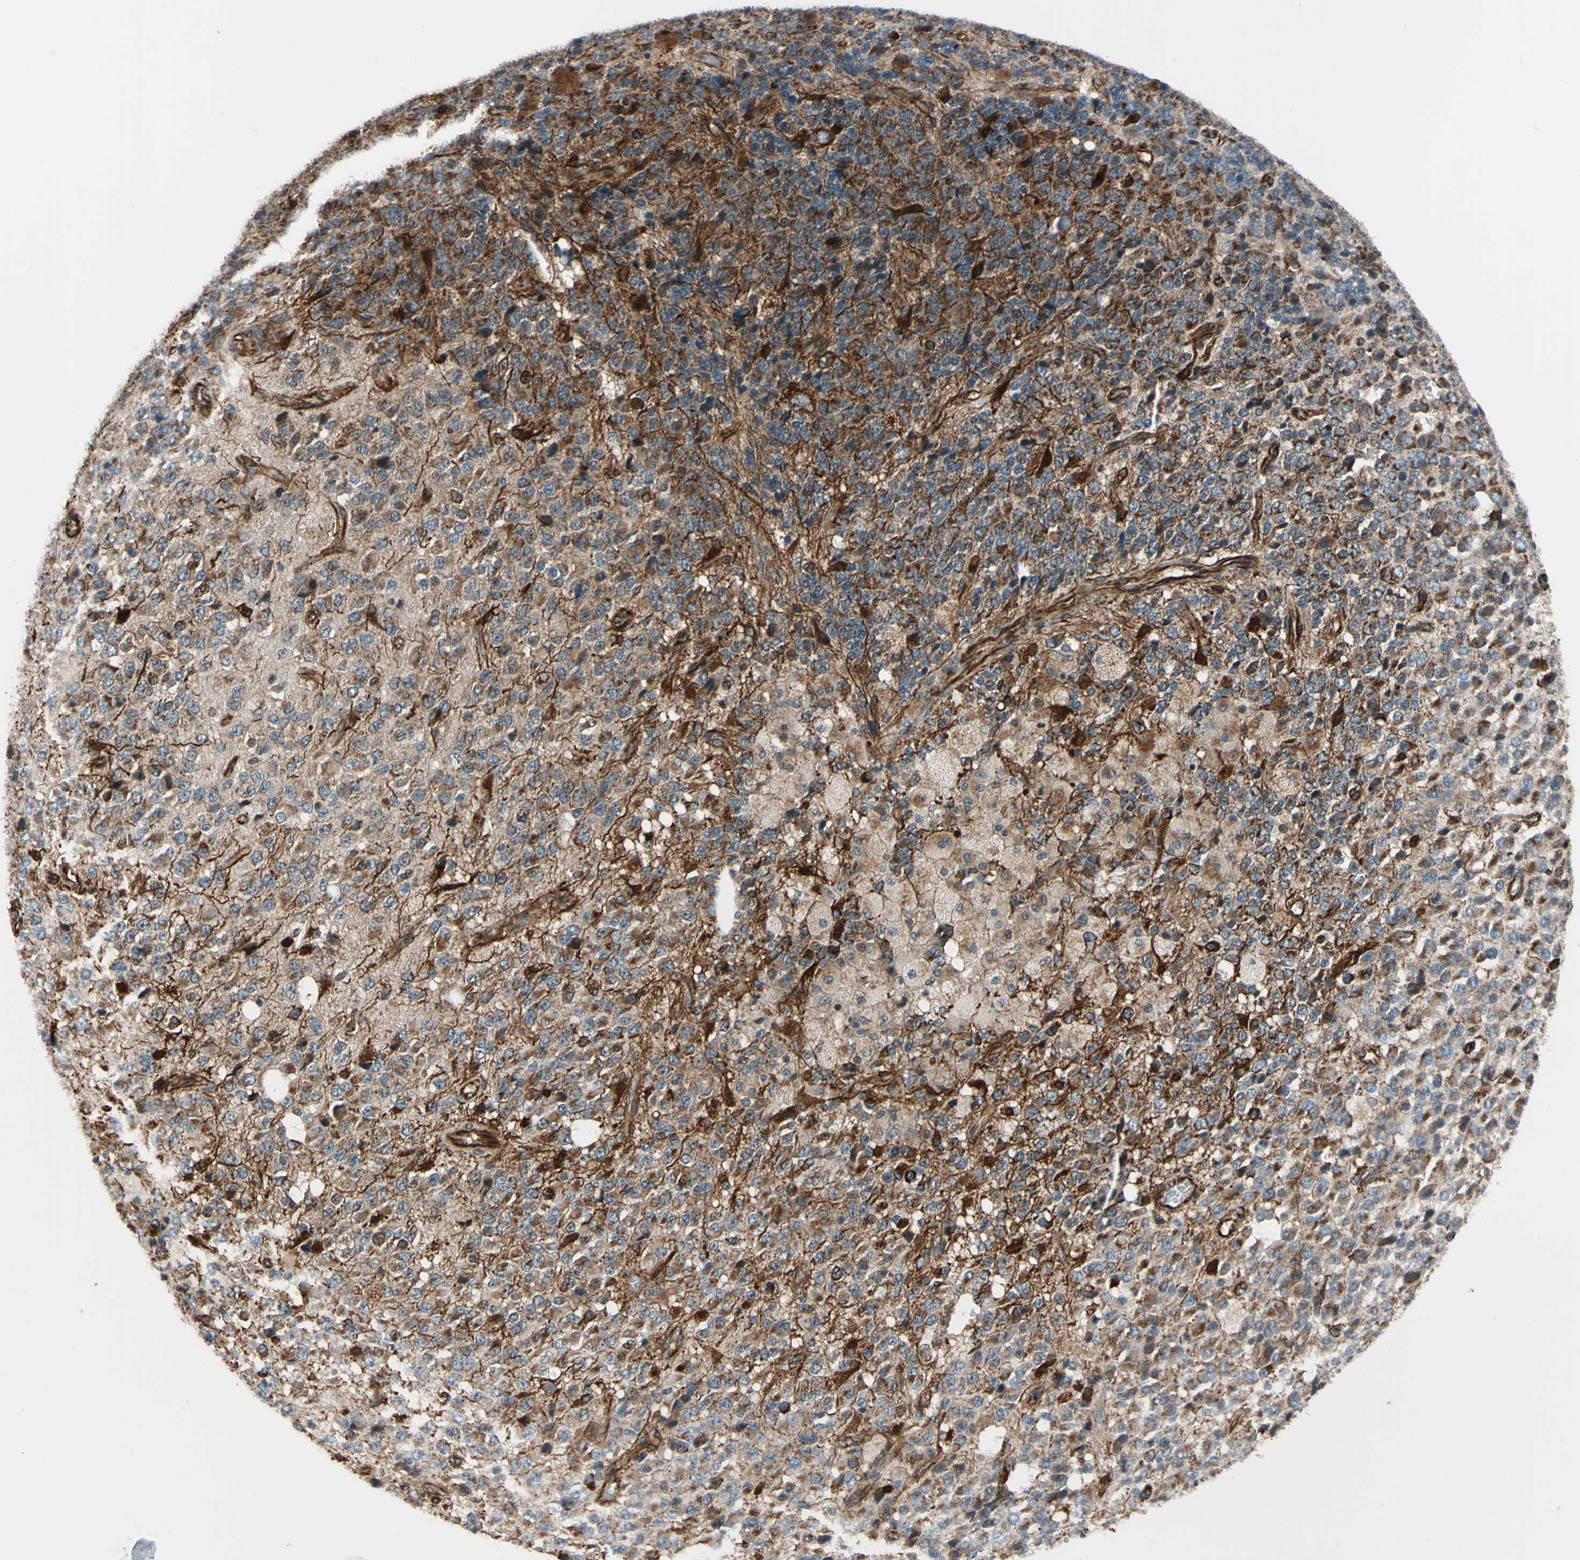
{"staining": {"intensity": "strong", "quantity": ">75%", "location": "cytoplasmic/membranous"}, "tissue": "glioma", "cell_type": "Tumor cells", "image_type": "cancer", "snomed": [{"axis": "morphology", "description": "Glioma, malignant, High grade"}, {"axis": "topography", "description": "pancreas cauda"}], "caption": "Tumor cells display strong cytoplasmic/membranous positivity in approximately >75% of cells in malignant glioma (high-grade).", "gene": "EXD2", "patient": {"sex": "male", "age": 60}}